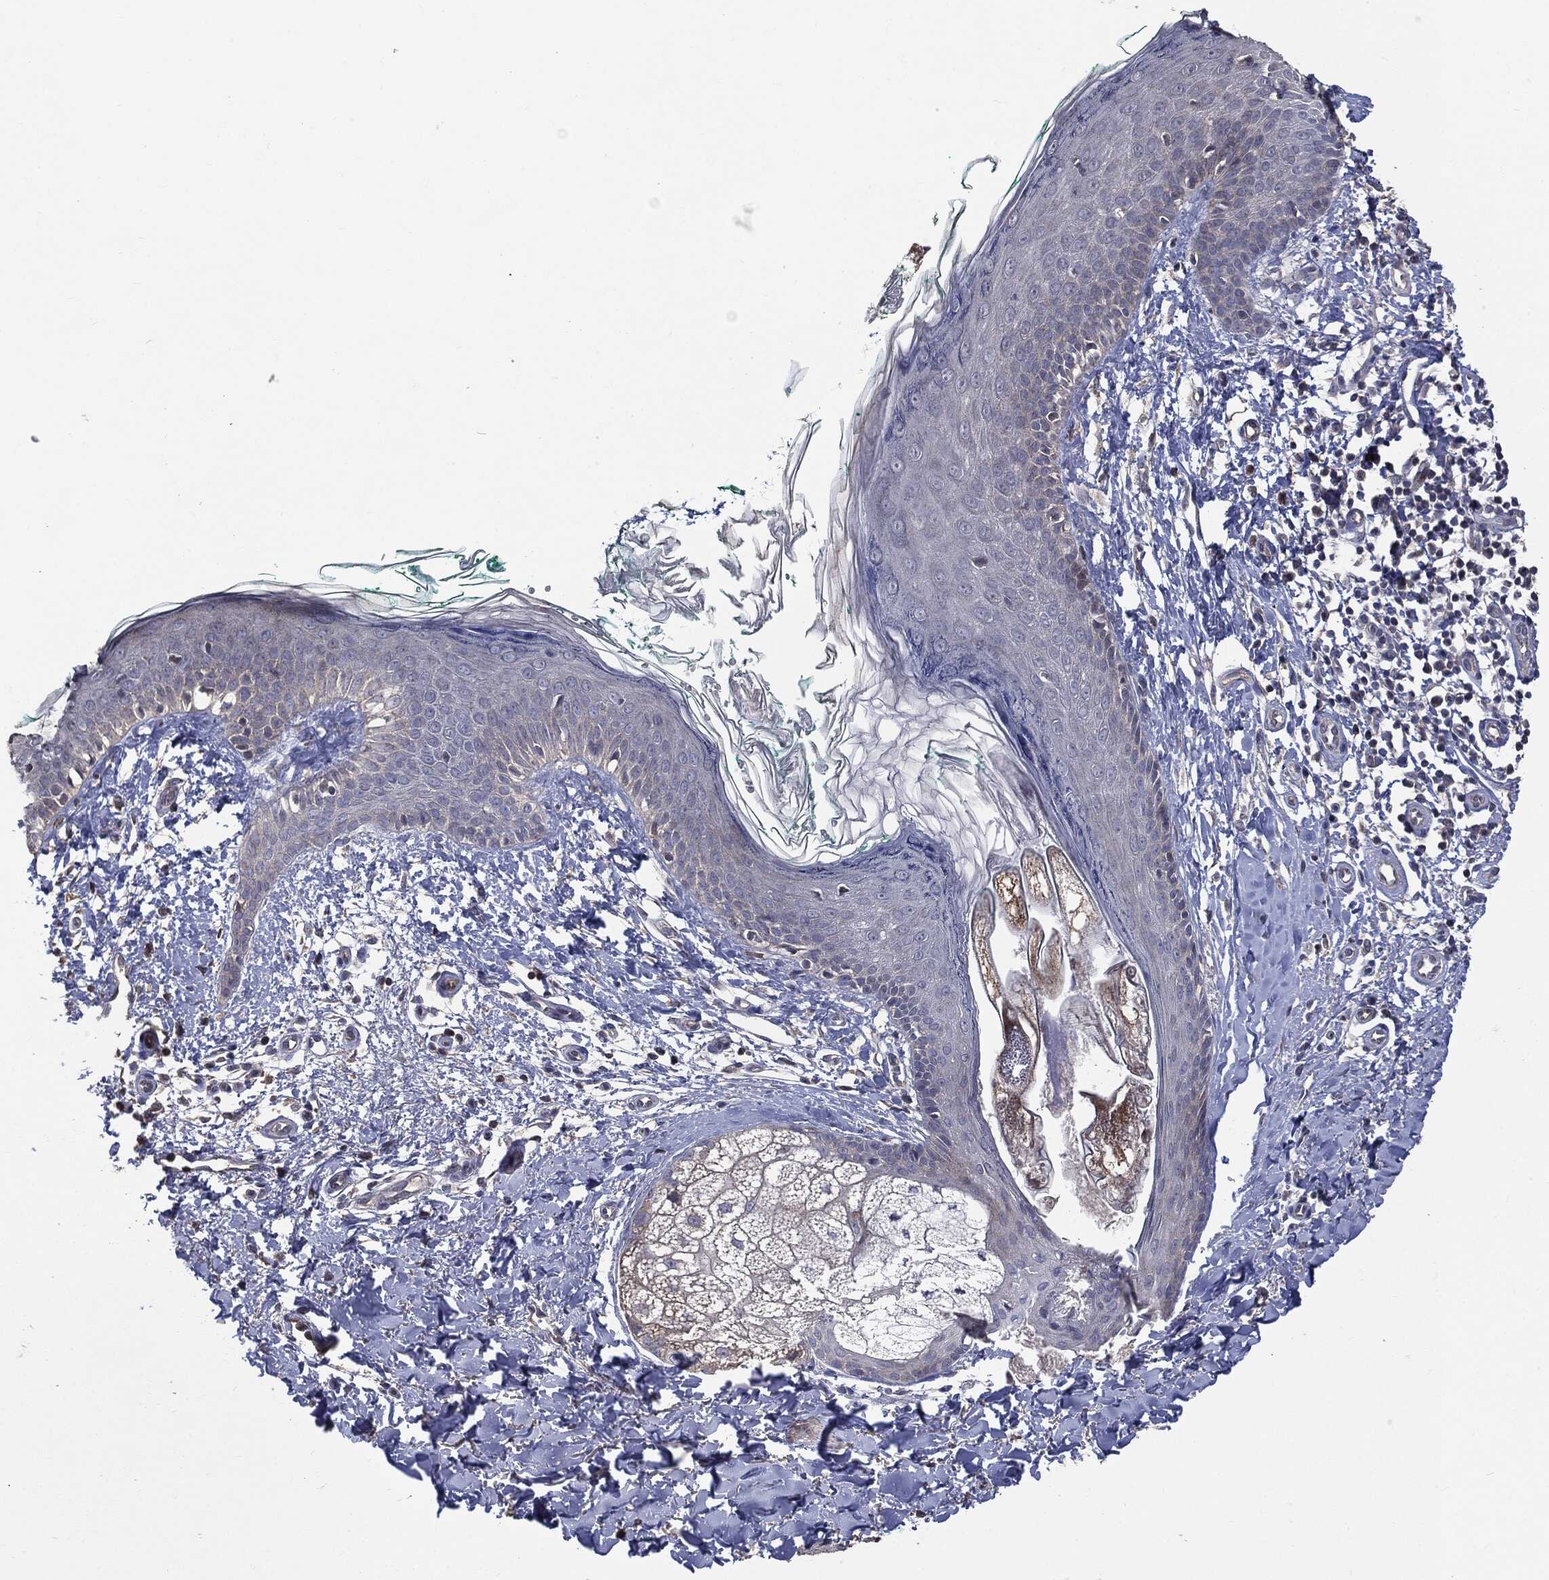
{"staining": {"intensity": "negative", "quantity": "none", "location": "none"}, "tissue": "skin", "cell_type": "Fibroblasts", "image_type": "normal", "snomed": [{"axis": "morphology", "description": "Normal tissue, NOS"}, {"axis": "morphology", "description": "Basal cell carcinoma"}, {"axis": "topography", "description": "Skin"}], "caption": "The IHC histopathology image has no significant staining in fibroblasts of skin.", "gene": "MTOR", "patient": {"sex": "male", "age": 33}}